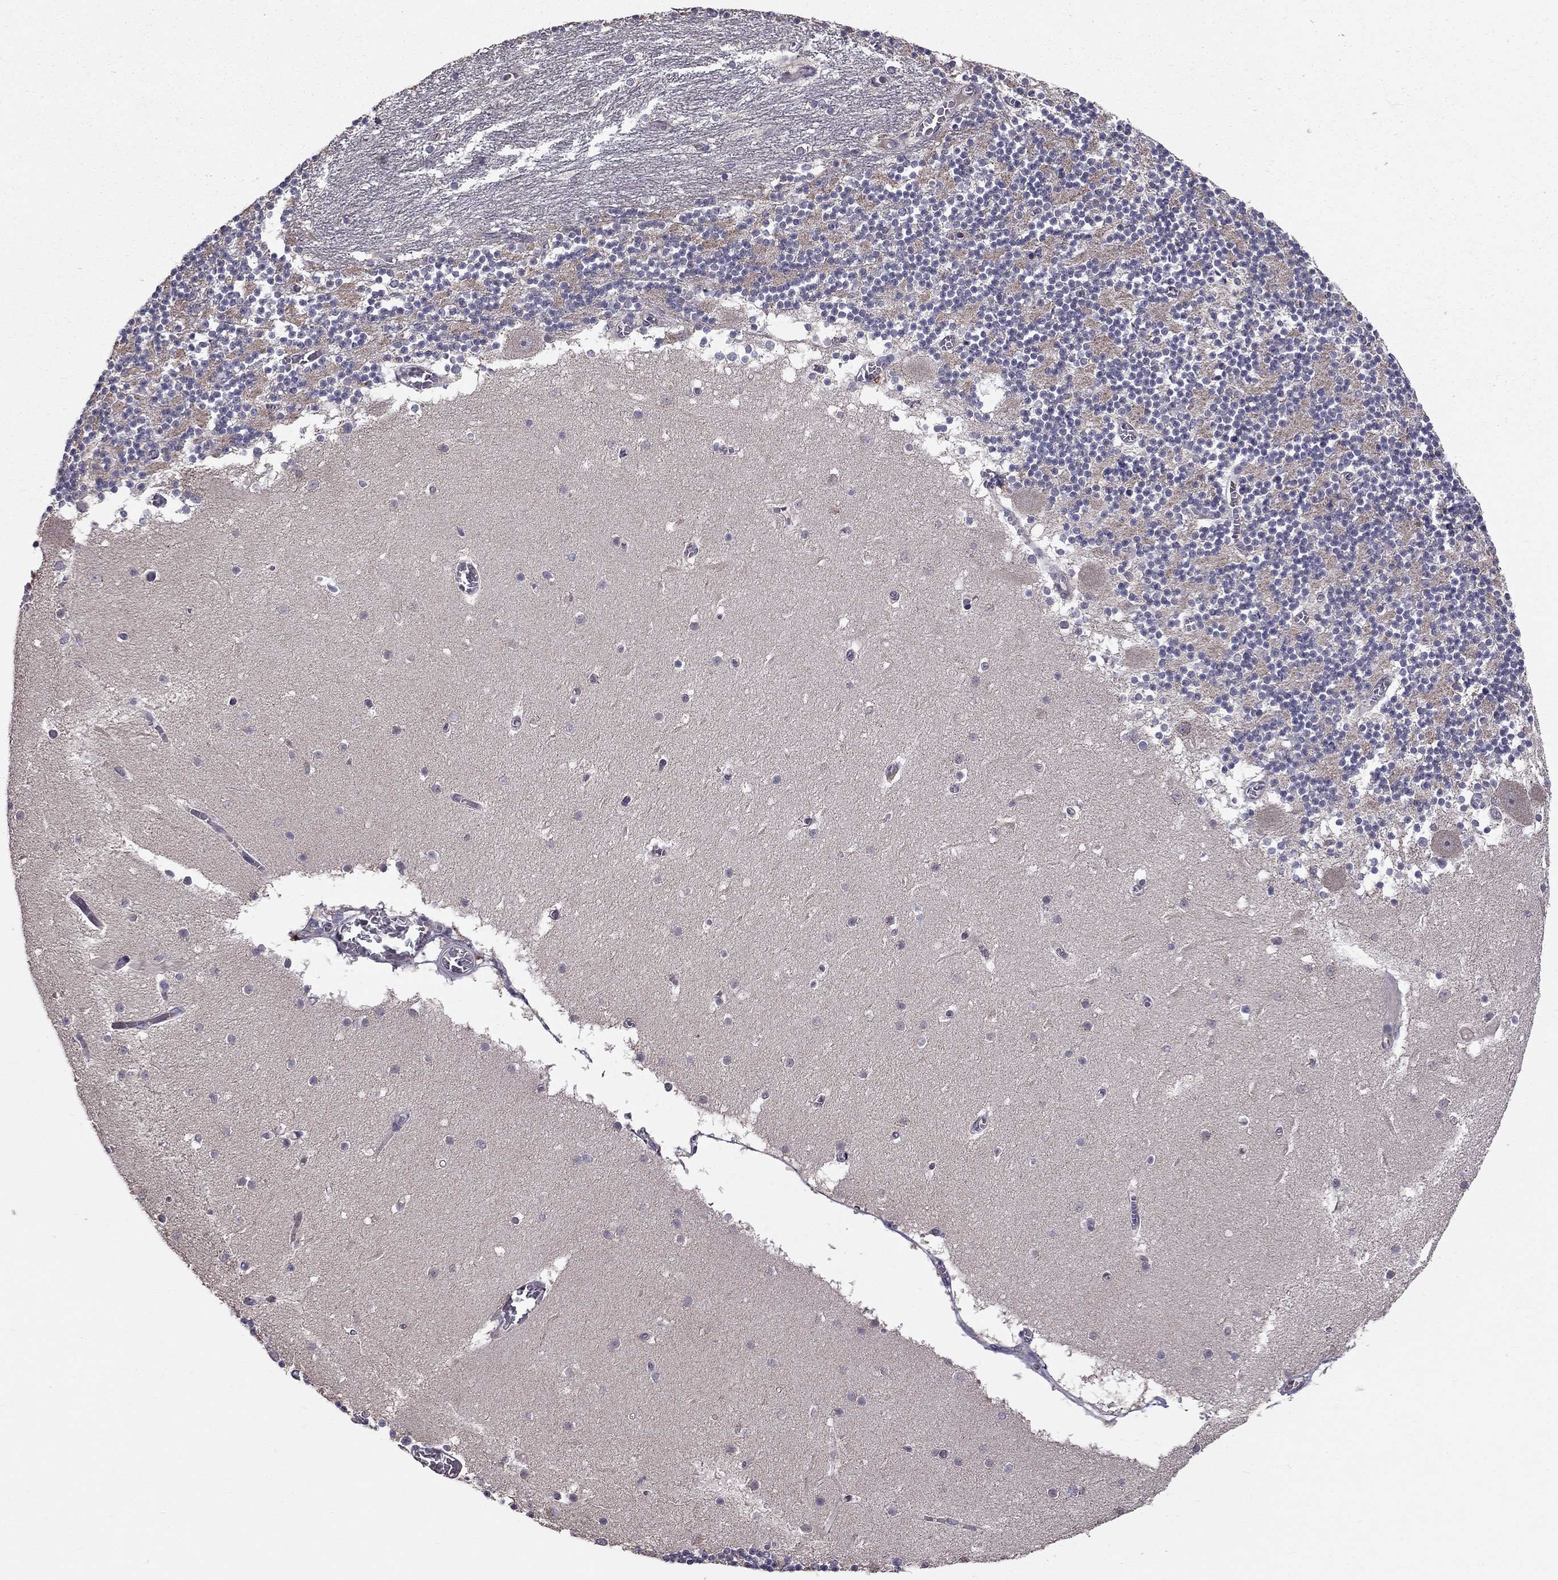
{"staining": {"intensity": "negative", "quantity": "none", "location": "none"}, "tissue": "cerebellum", "cell_type": "Cells in granular layer", "image_type": "normal", "snomed": [{"axis": "morphology", "description": "Normal tissue, NOS"}, {"axis": "topography", "description": "Cerebellum"}], "caption": "Unremarkable cerebellum was stained to show a protein in brown. There is no significant expression in cells in granular layer. (Stains: DAB (3,3'-diaminobenzidine) immunohistochemistry with hematoxylin counter stain, Microscopy: brightfield microscopy at high magnification).", "gene": "PIK3CG", "patient": {"sex": "female", "age": 28}}